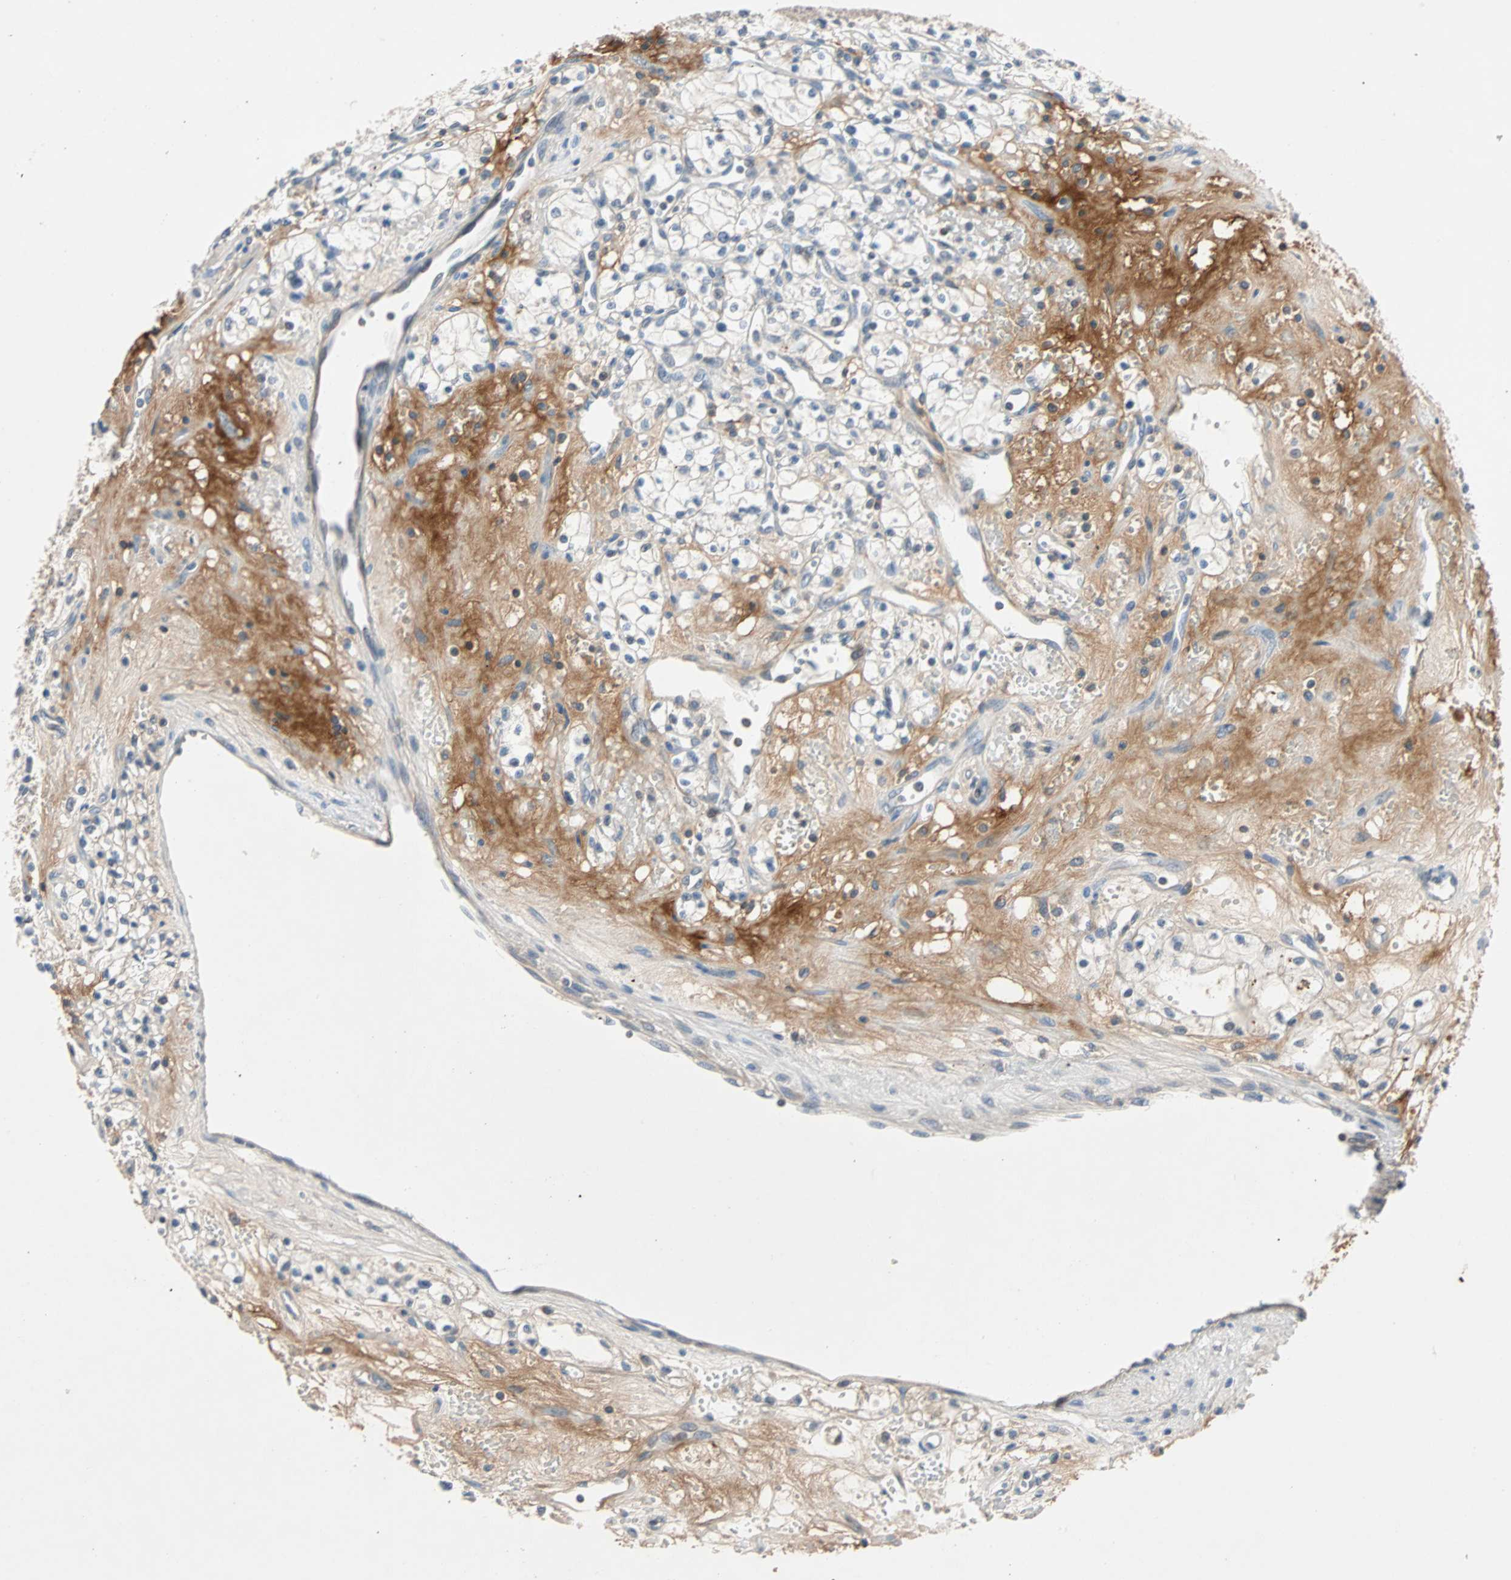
{"staining": {"intensity": "negative", "quantity": "none", "location": "none"}, "tissue": "renal cancer", "cell_type": "Tumor cells", "image_type": "cancer", "snomed": [{"axis": "morphology", "description": "Normal tissue, NOS"}, {"axis": "morphology", "description": "Adenocarcinoma, NOS"}, {"axis": "topography", "description": "Kidney"}], "caption": "IHC of human renal adenocarcinoma shows no positivity in tumor cells.", "gene": "MAP4K1", "patient": {"sex": "male", "age": 59}}